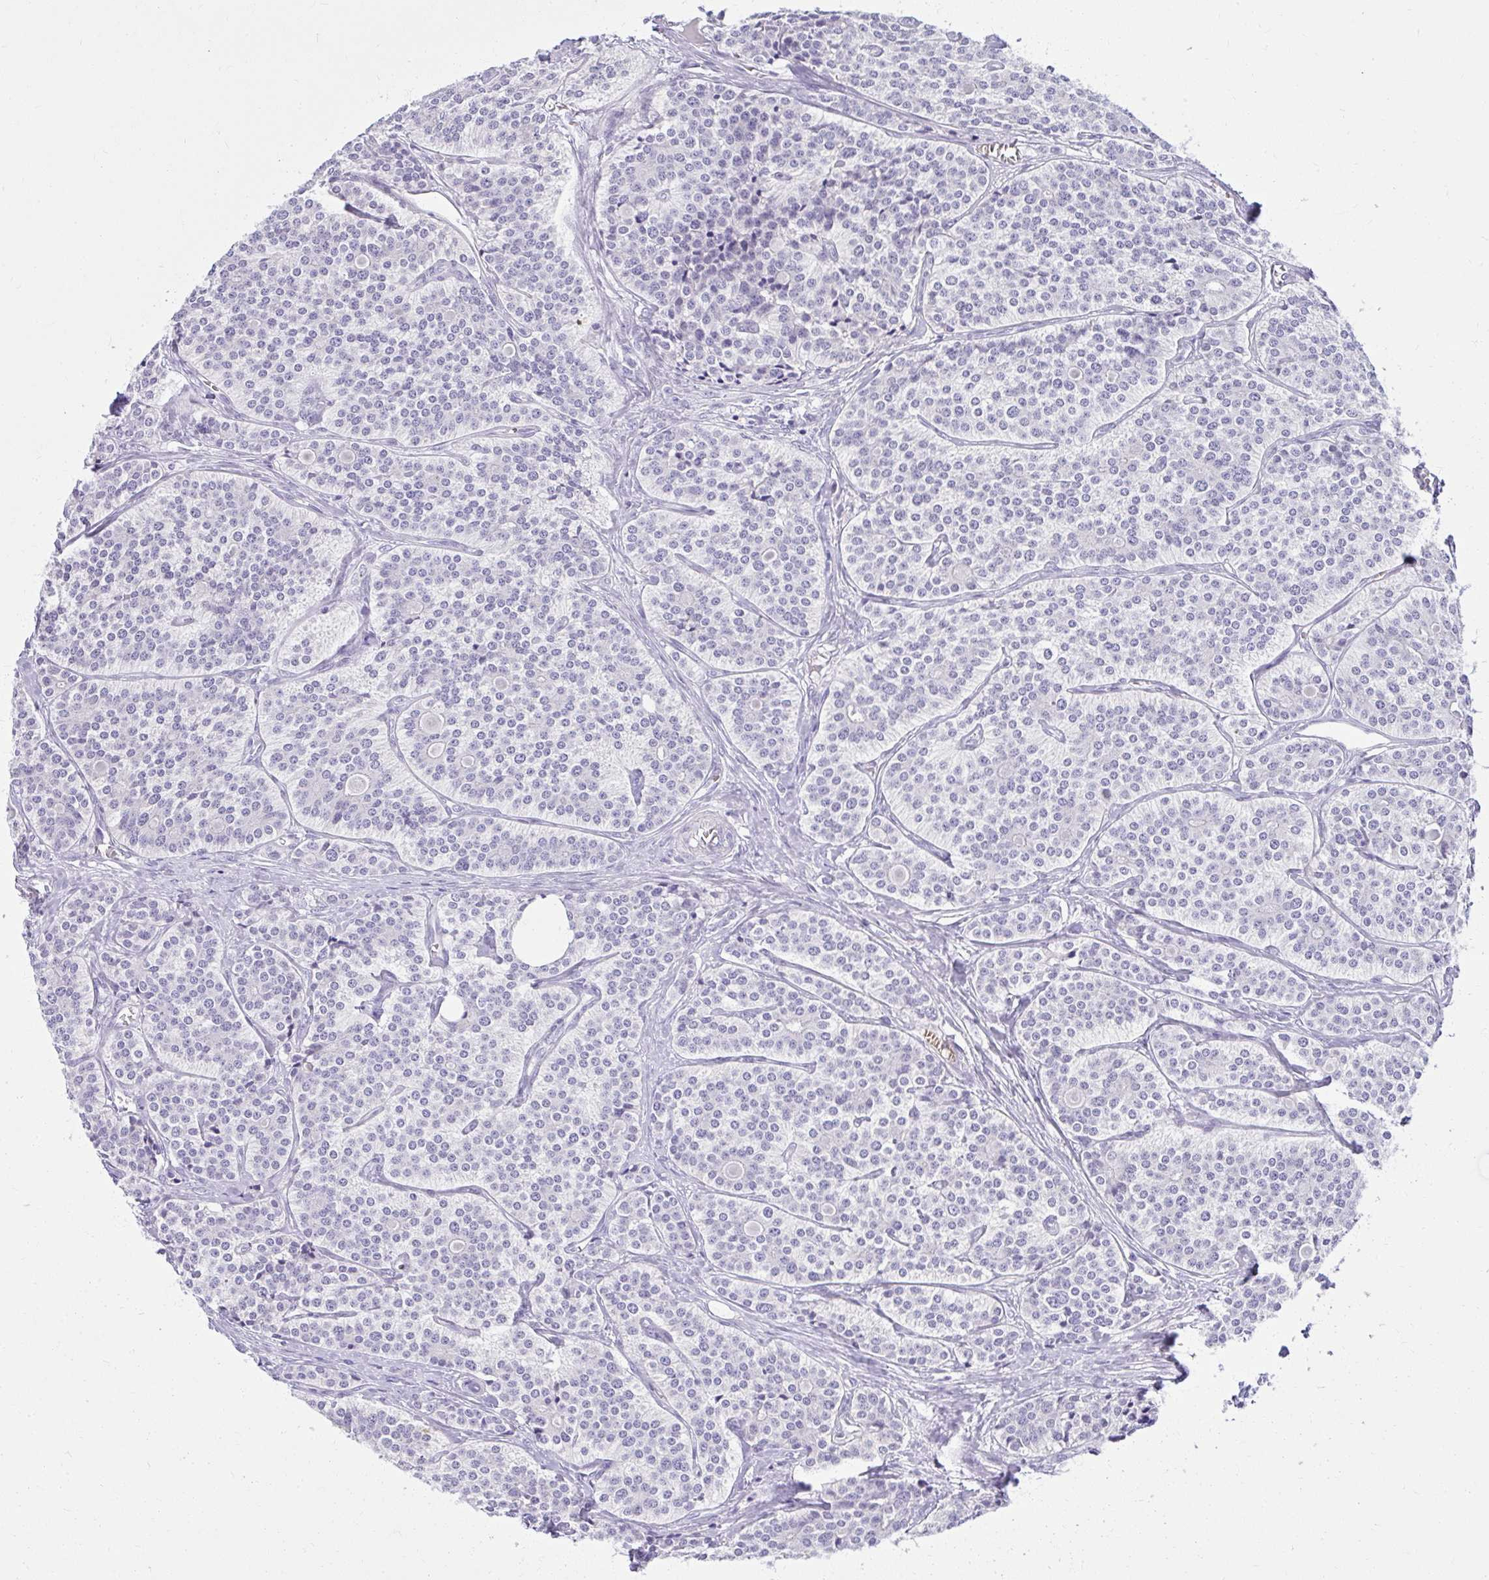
{"staining": {"intensity": "negative", "quantity": "none", "location": "none"}, "tissue": "carcinoid", "cell_type": "Tumor cells", "image_type": "cancer", "snomed": [{"axis": "morphology", "description": "Carcinoid, malignant, NOS"}, {"axis": "topography", "description": "Small intestine"}], "caption": "This is a micrograph of immunohistochemistry (IHC) staining of carcinoid, which shows no staining in tumor cells. (IHC, brightfield microscopy, high magnification).", "gene": "PRAP1", "patient": {"sex": "male", "age": 63}}